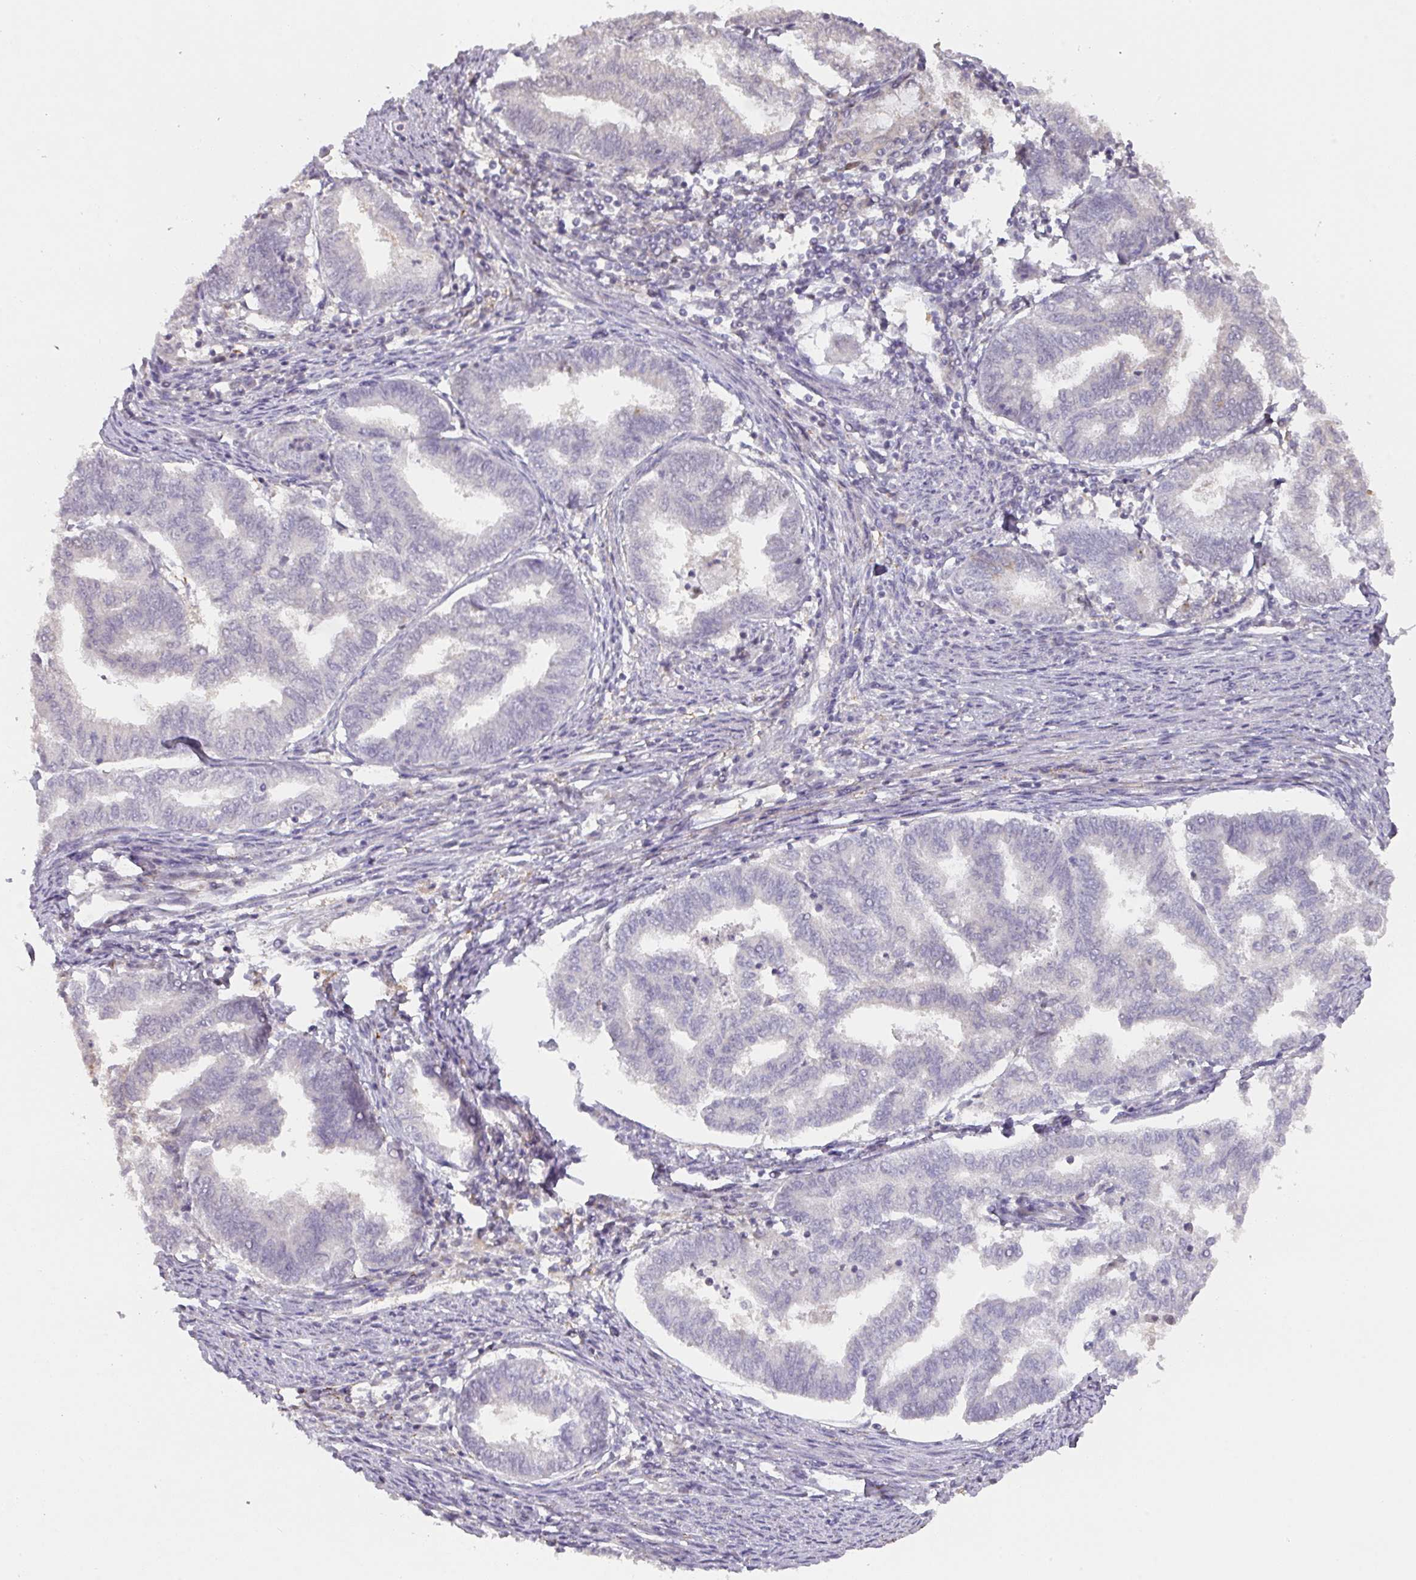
{"staining": {"intensity": "negative", "quantity": "none", "location": "none"}, "tissue": "endometrial cancer", "cell_type": "Tumor cells", "image_type": "cancer", "snomed": [{"axis": "morphology", "description": "Adenocarcinoma, NOS"}, {"axis": "topography", "description": "Endometrium"}], "caption": "Immunohistochemical staining of endometrial cancer demonstrates no significant positivity in tumor cells.", "gene": "FOXN4", "patient": {"sex": "female", "age": 79}}